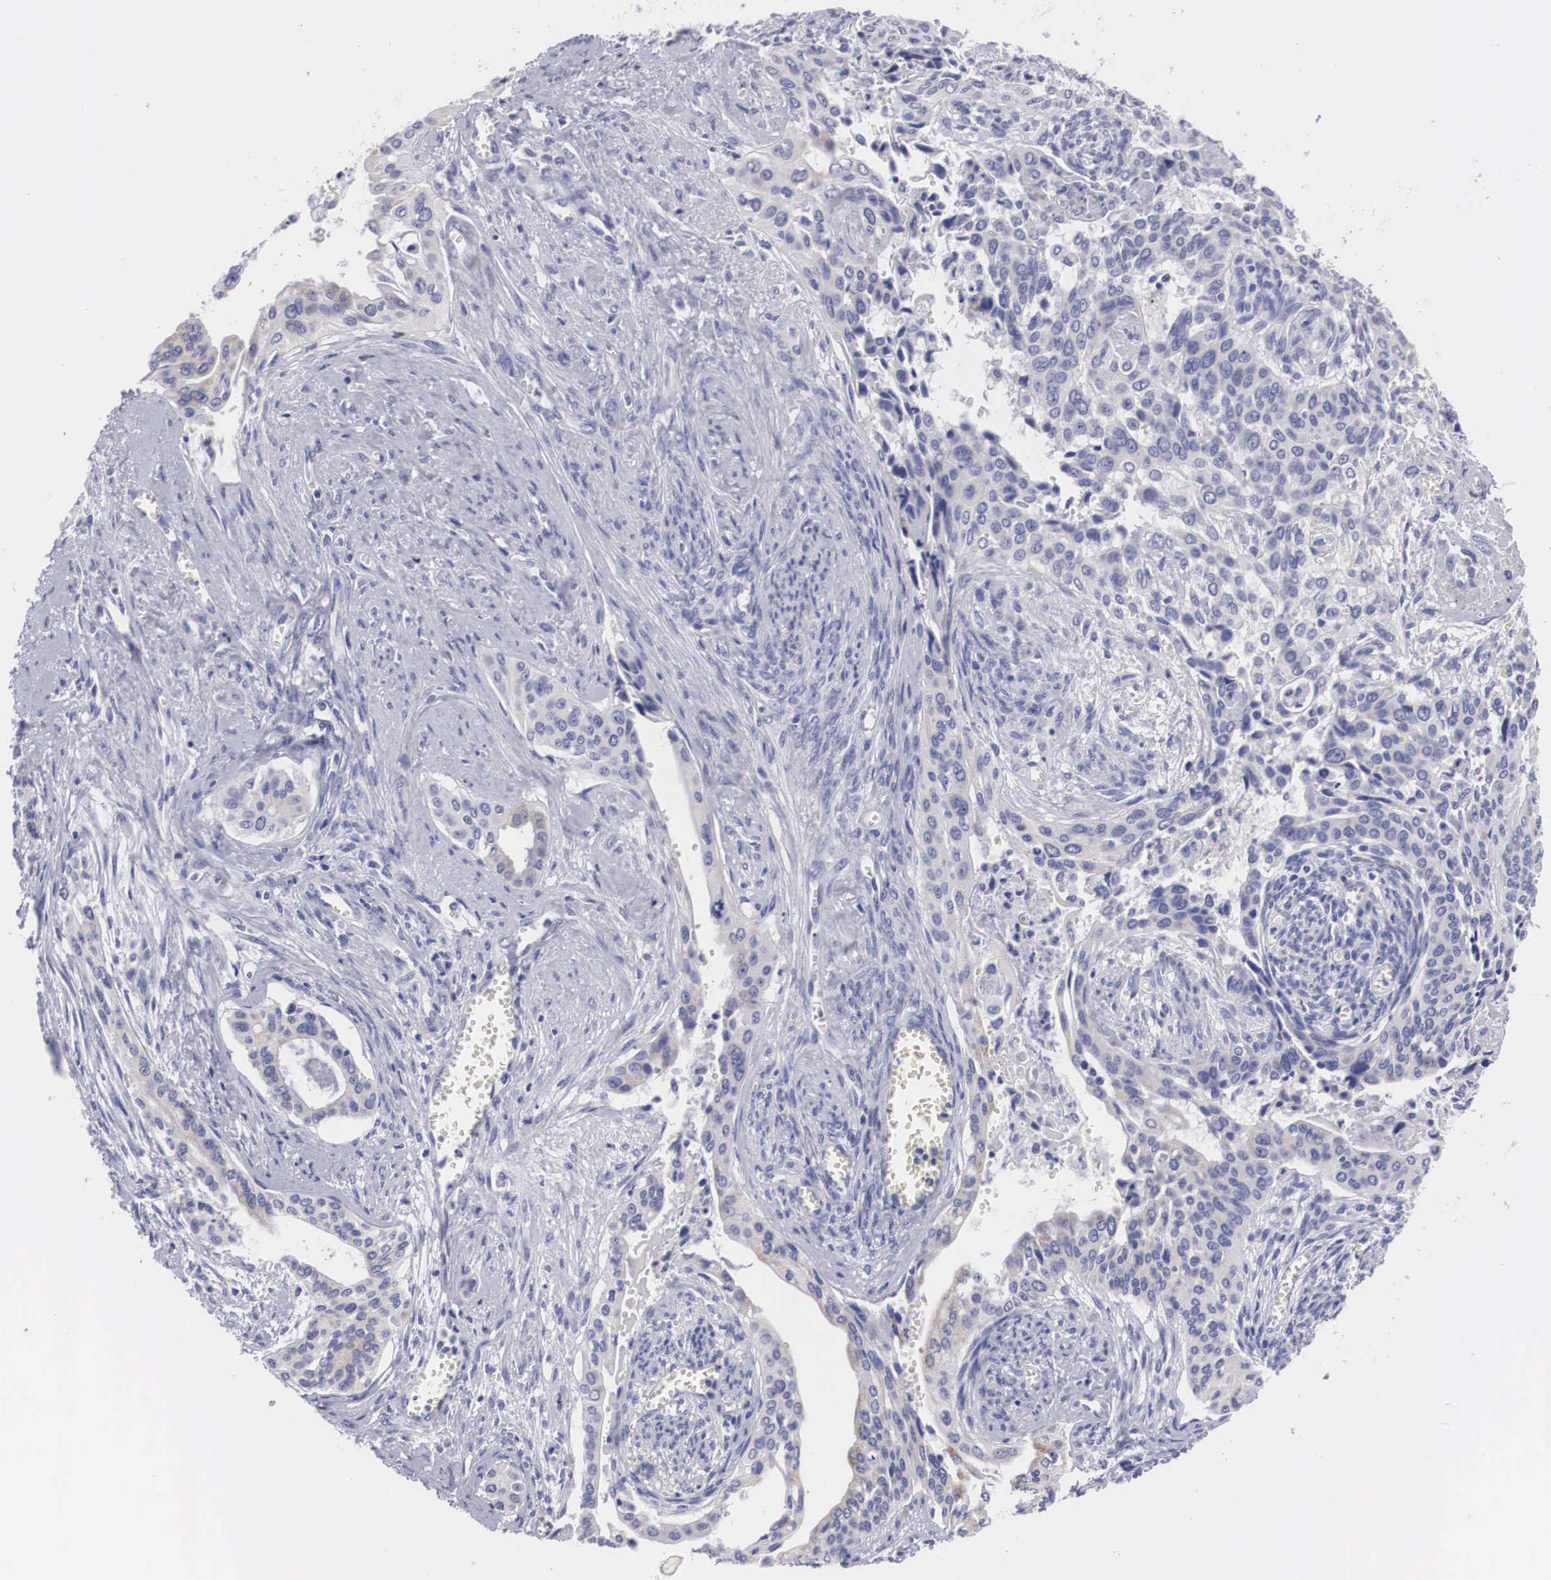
{"staining": {"intensity": "negative", "quantity": "none", "location": "none"}, "tissue": "cervical cancer", "cell_type": "Tumor cells", "image_type": "cancer", "snomed": [{"axis": "morphology", "description": "Squamous cell carcinoma, NOS"}, {"axis": "topography", "description": "Cervix"}], "caption": "A high-resolution image shows immunohistochemistry staining of squamous cell carcinoma (cervical), which displays no significant positivity in tumor cells.", "gene": "ARMCX3", "patient": {"sex": "female", "age": 34}}